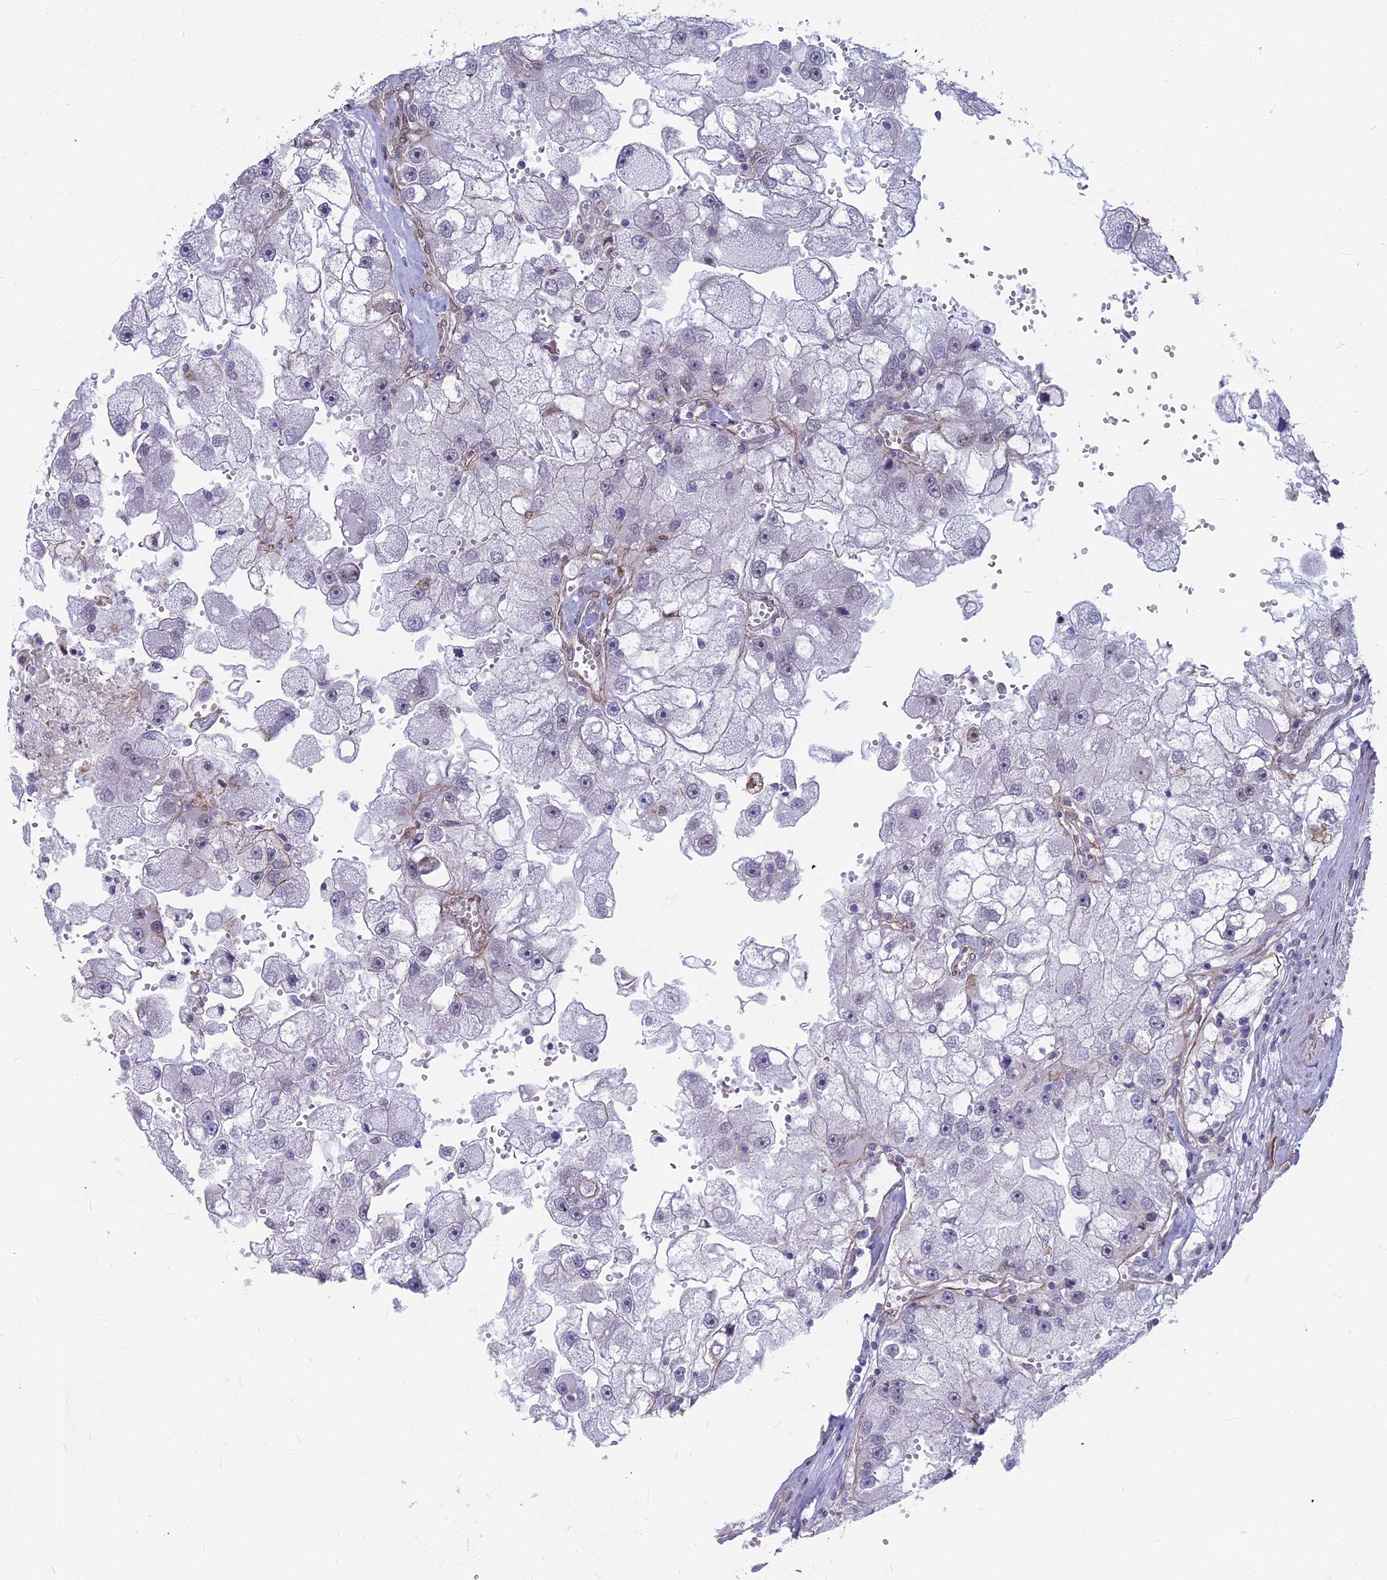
{"staining": {"intensity": "moderate", "quantity": "<25%", "location": "cytoplasmic/membranous"}, "tissue": "renal cancer", "cell_type": "Tumor cells", "image_type": "cancer", "snomed": [{"axis": "morphology", "description": "Adenocarcinoma, NOS"}, {"axis": "topography", "description": "Kidney"}], "caption": "Approximately <25% of tumor cells in human renal cancer exhibit moderate cytoplasmic/membranous protein expression as visualized by brown immunohistochemical staining.", "gene": "YJU2", "patient": {"sex": "male", "age": 63}}